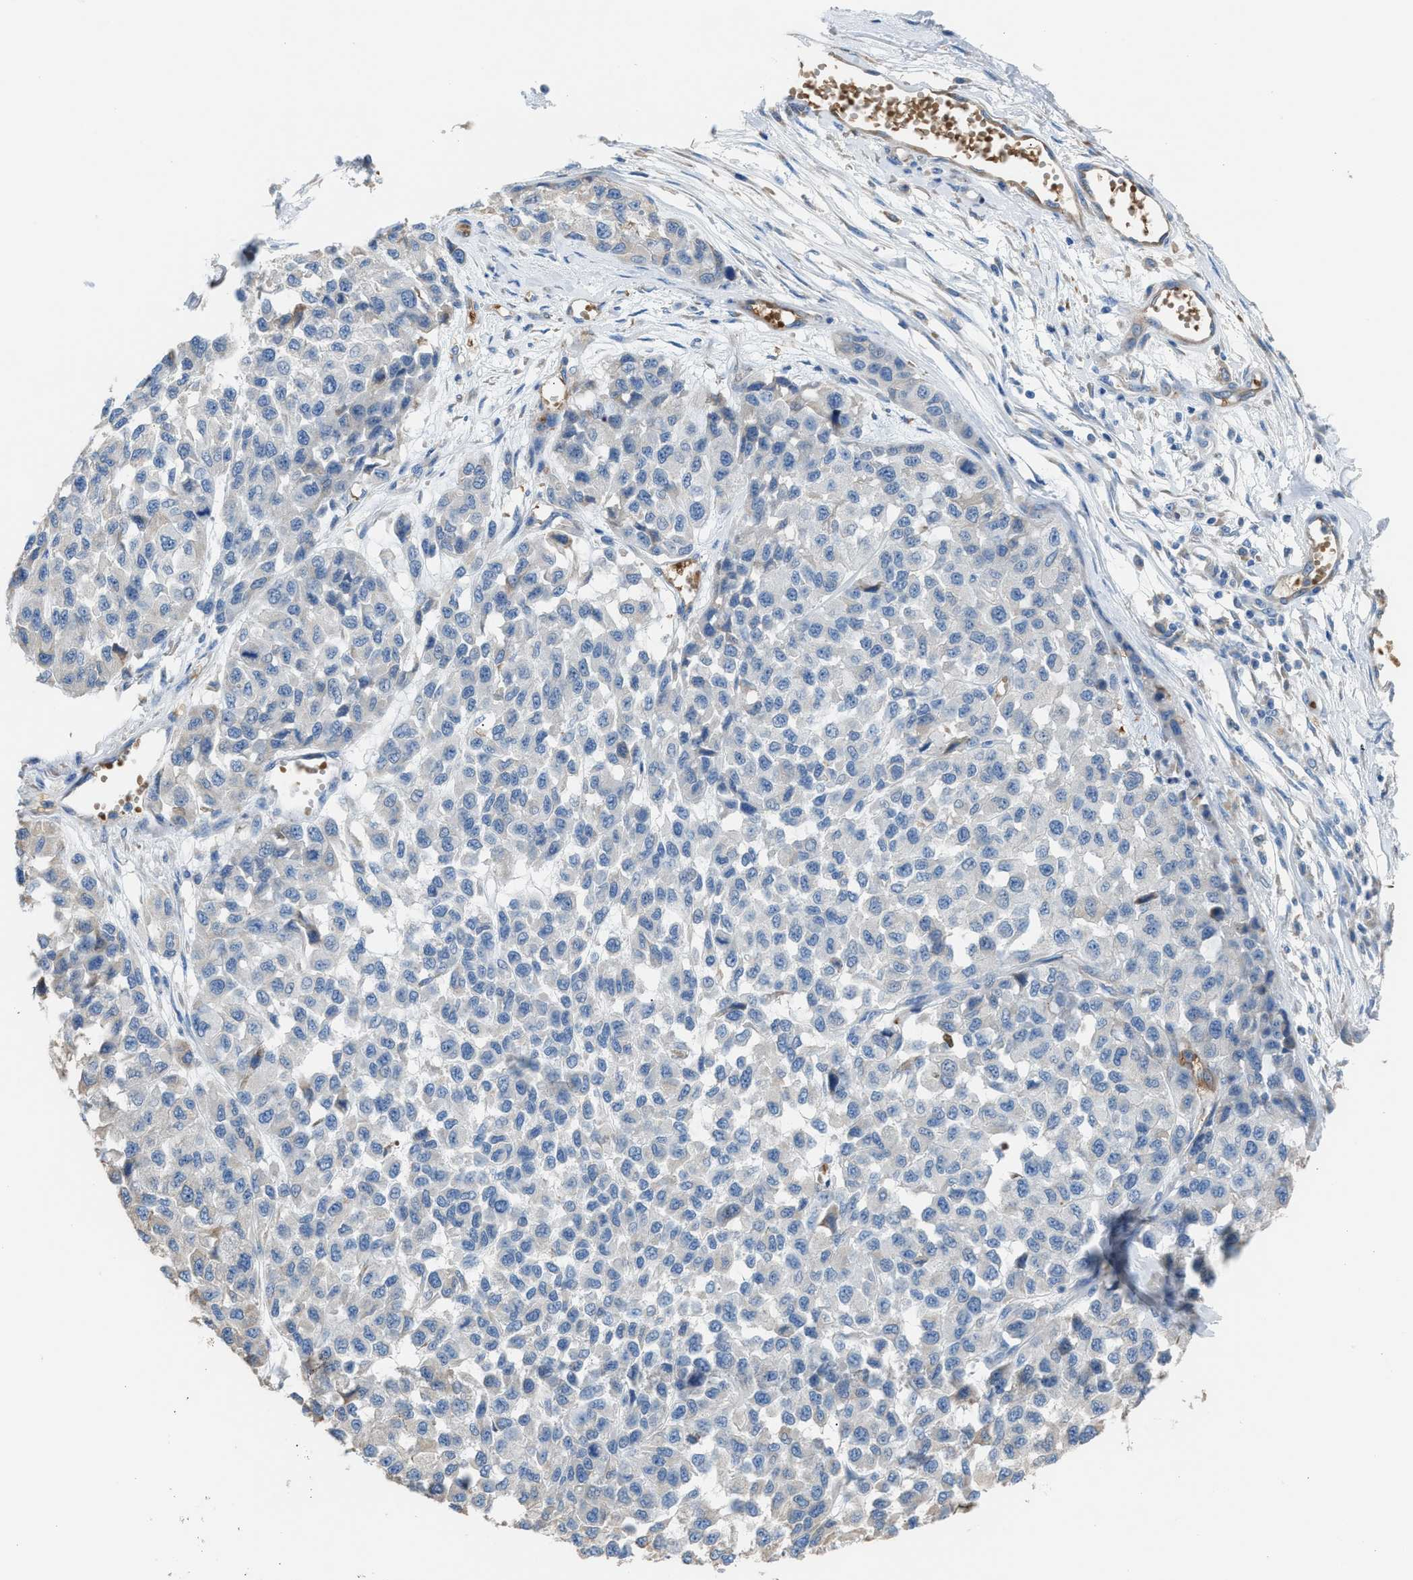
{"staining": {"intensity": "negative", "quantity": "none", "location": "none"}, "tissue": "melanoma", "cell_type": "Tumor cells", "image_type": "cancer", "snomed": [{"axis": "morphology", "description": "Malignant melanoma, NOS"}, {"axis": "topography", "description": "Skin"}], "caption": "Immunohistochemical staining of malignant melanoma shows no significant staining in tumor cells.", "gene": "CA3", "patient": {"sex": "male", "age": 62}}